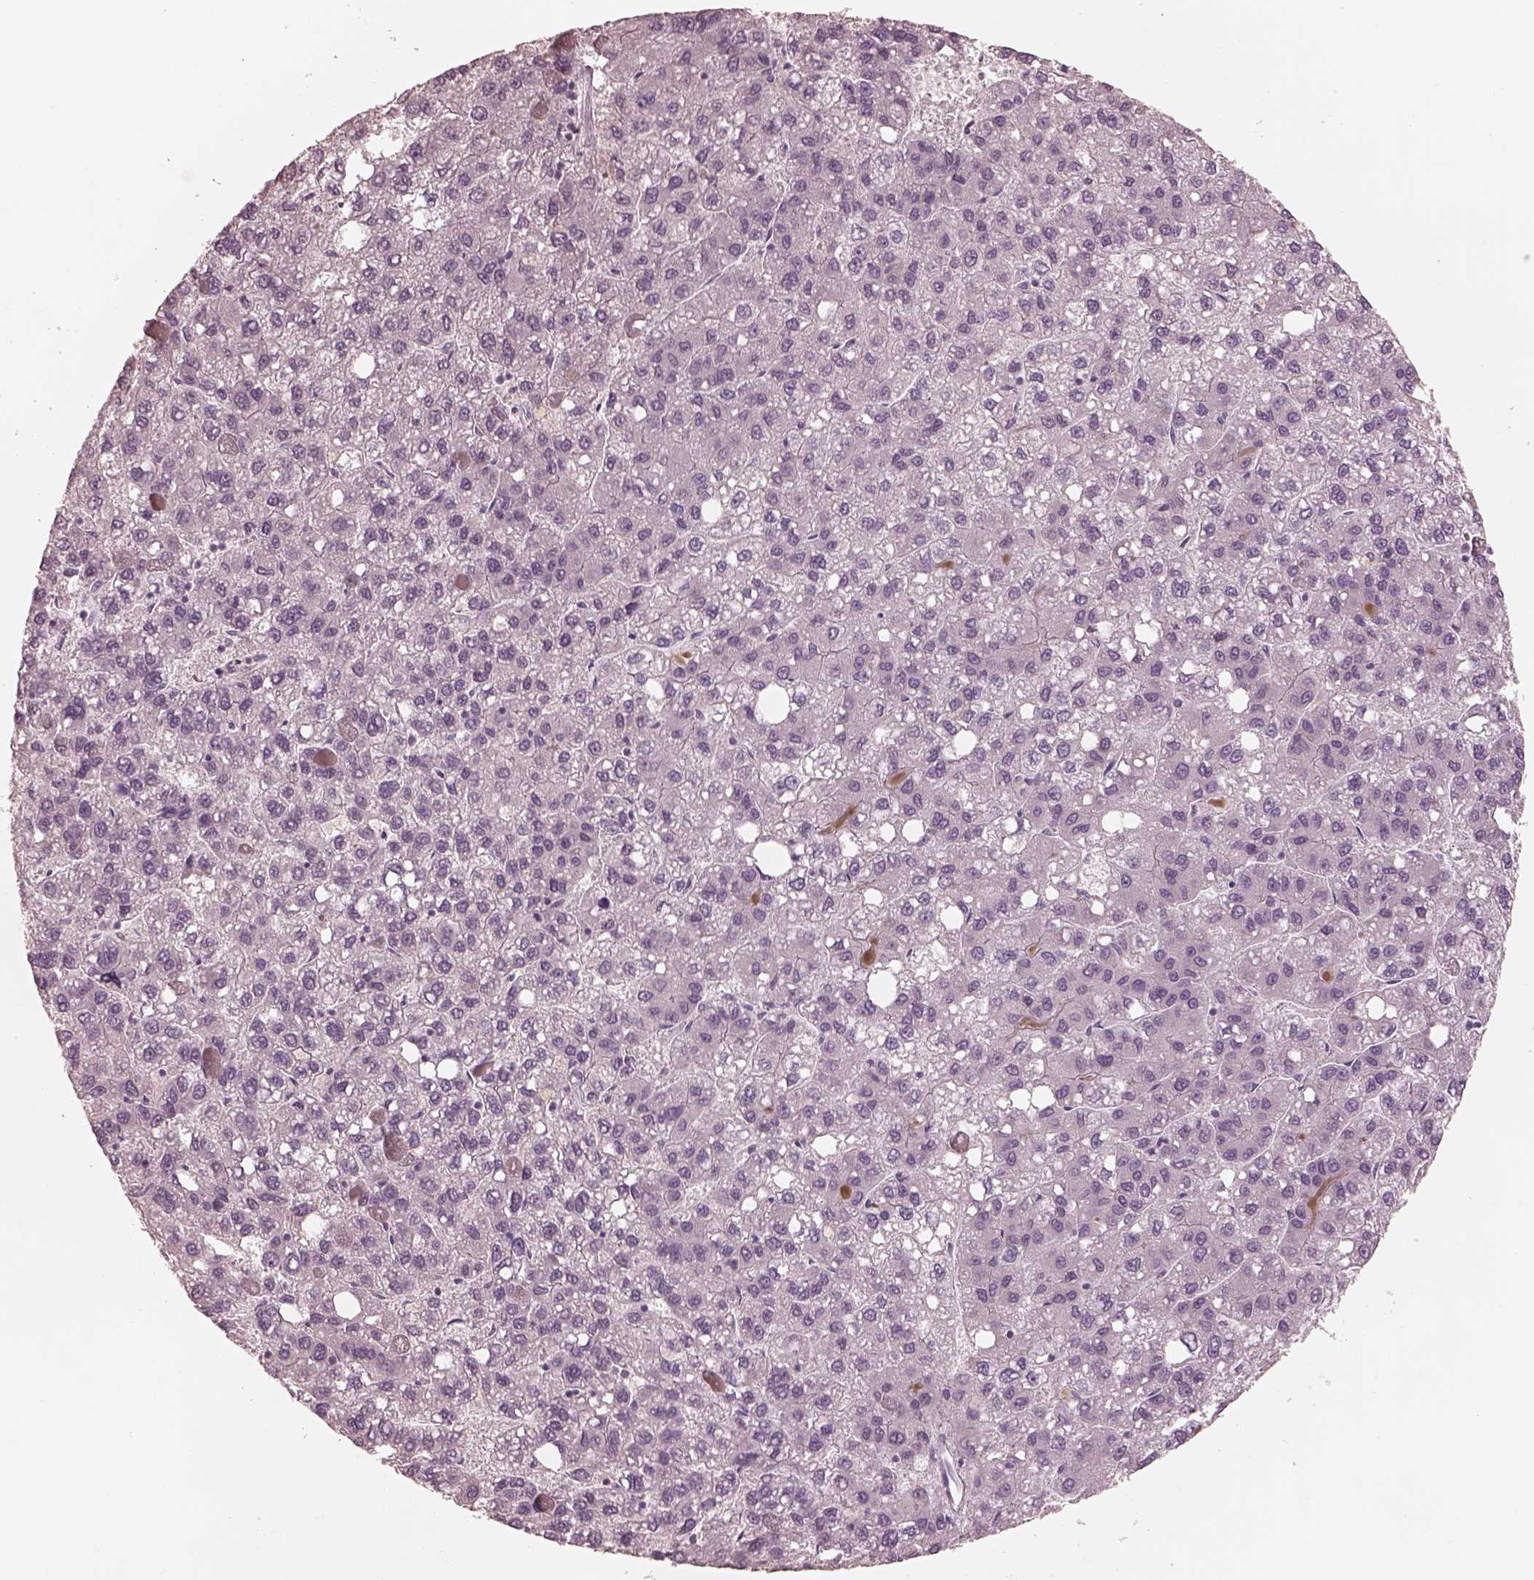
{"staining": {"intensity": "negative", "quantity": "none", "location": "none"}, "tissue": "liver cancer", "cell_type": "Tumor cells", "image_type": "cancer", "snomed": [{"axis": "morphology", "description": "Carcinoma, Hepatocellular, NOS"}, {"axis": "topography", "description": "Liver"}], "caption": "This is a photomicrograph of IHC staining of liver cancer (hepatocellular carcinoma), which shows no expression in tumor cells.", "gene": "PRKACG", "patient": {"sex": "female", "age": 82}}